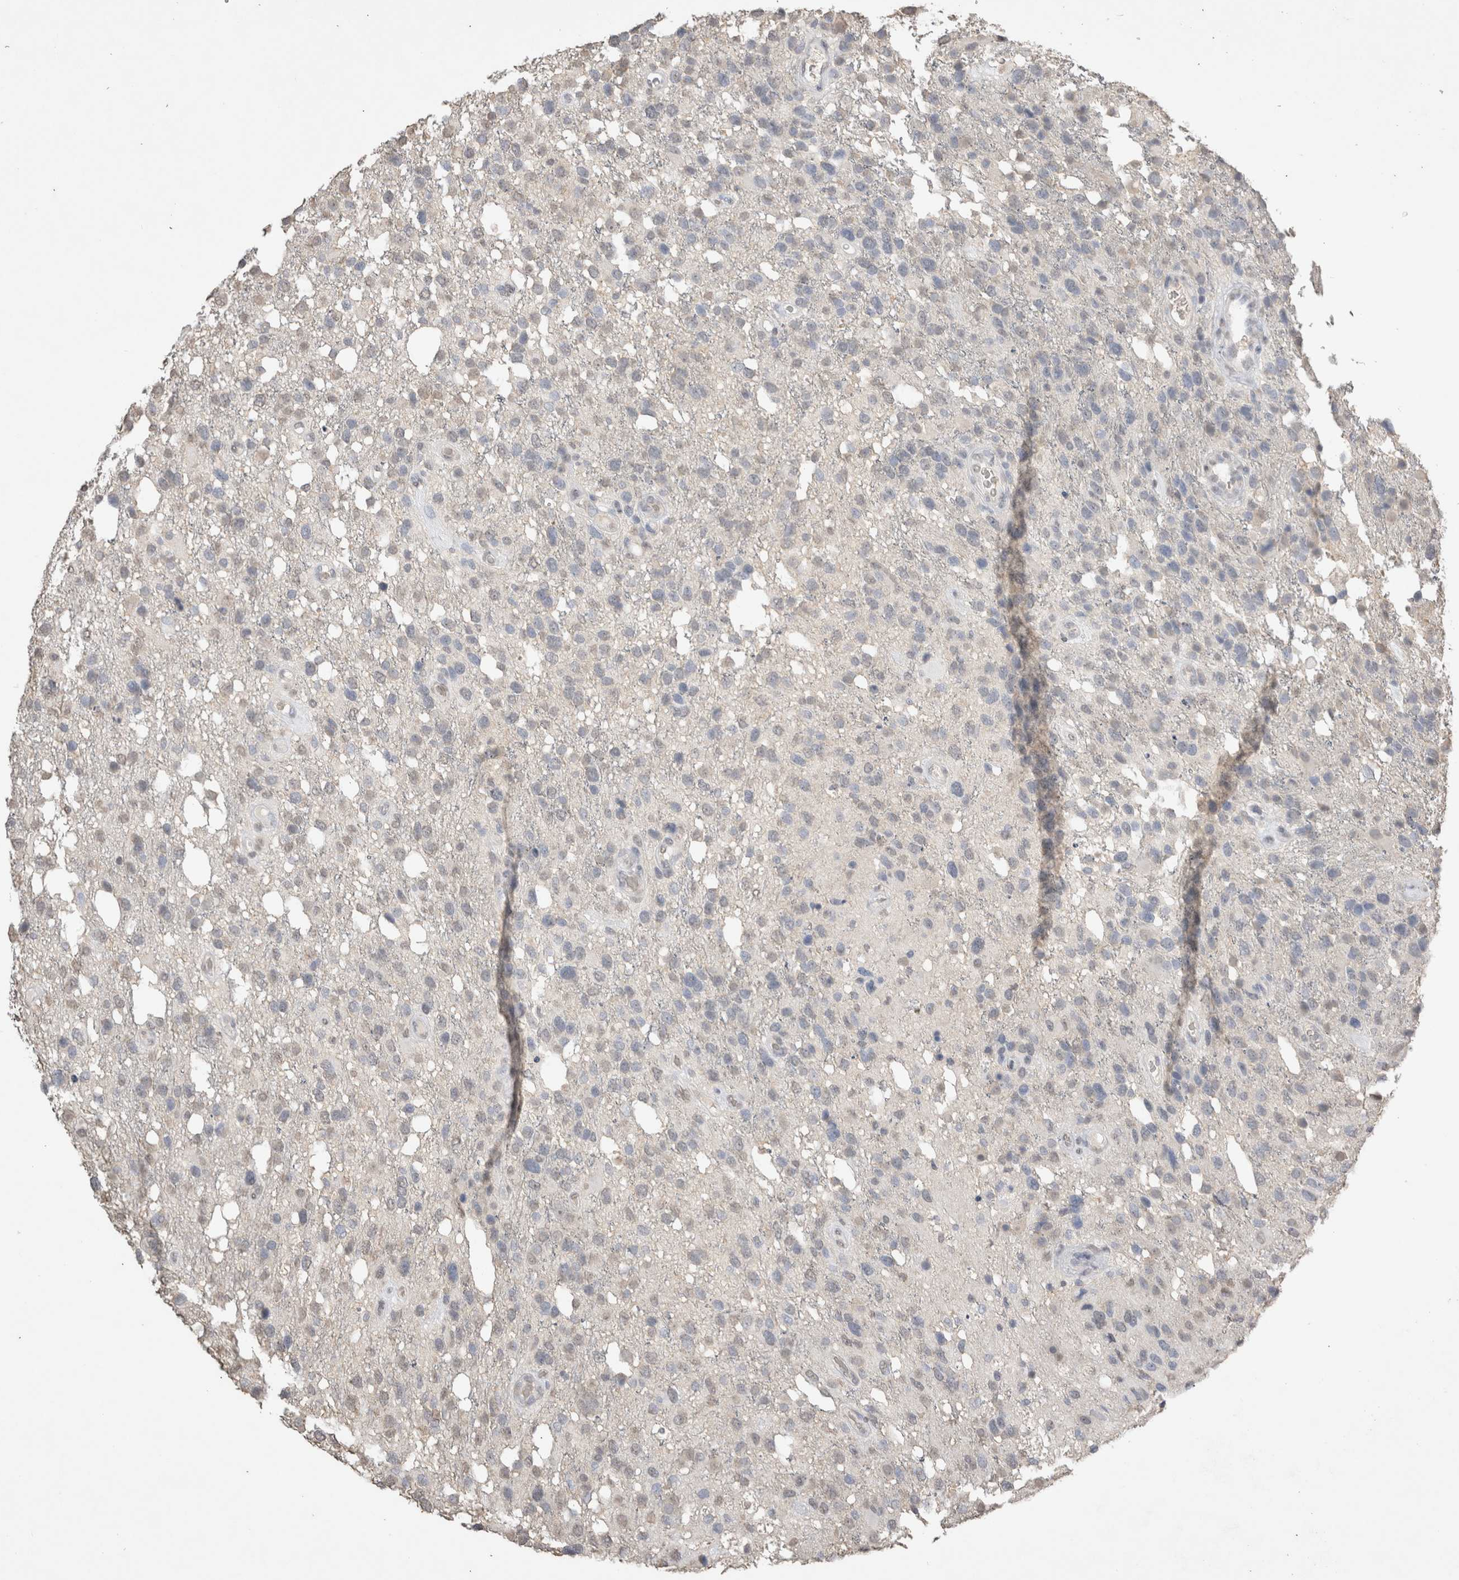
{"staining": {"intensity": "negative", "quantity": "none", "location": "none"}, "tissue": "glioma", "cell_type": "Tumor cells", "image_type": "cancer", "snomed": [{"axis": "morphology", "description": "Glioma, malignant, High grade"}, {"axis": "topography", "description": "Brain"}], "caption": "Immunohistochemical staining of glioma shows no significant expression in tumor cells.", "gene": "LGALS2", "patient": {"sex": "female", "age": 58}}